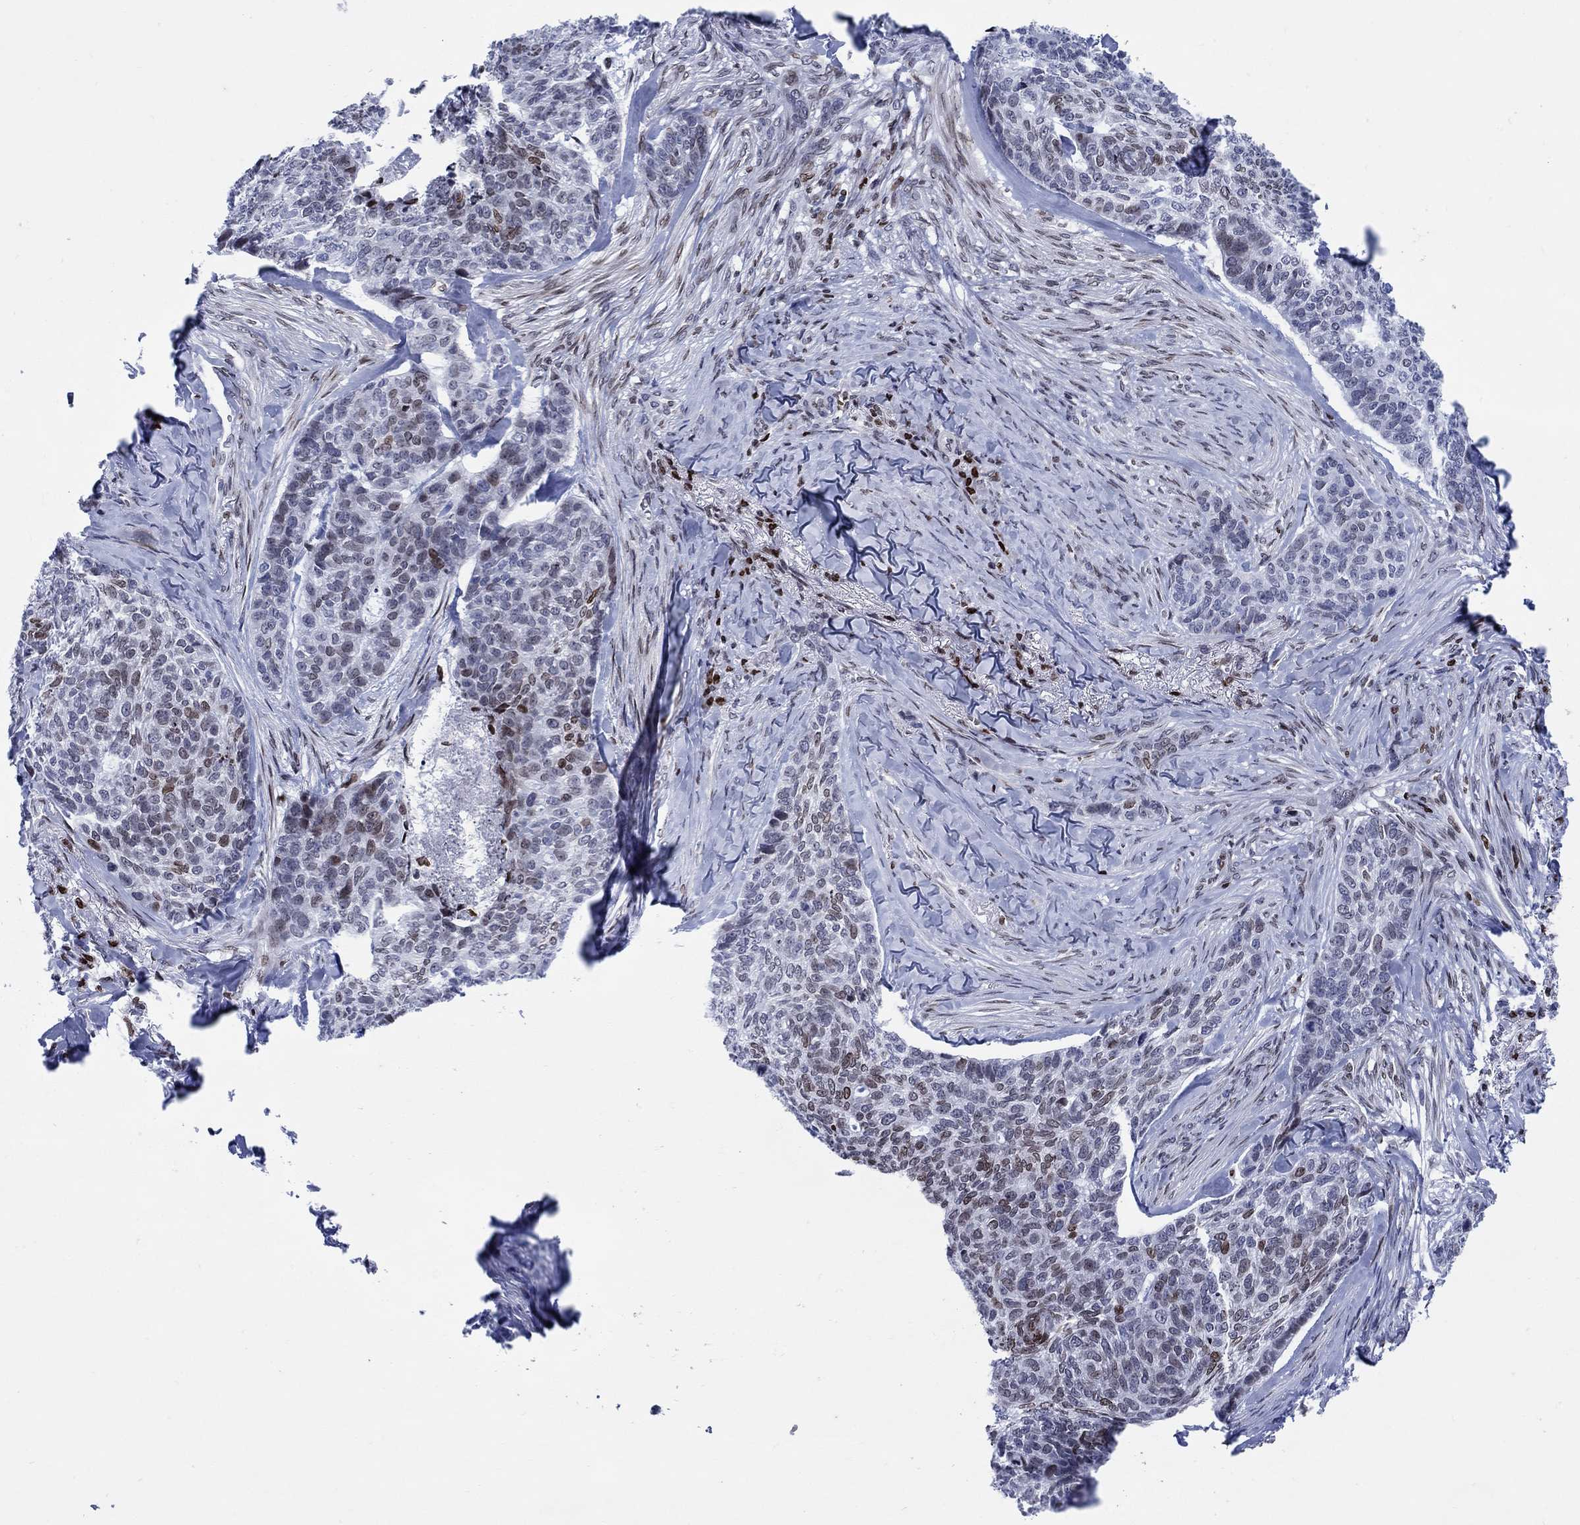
{"staining": {"intensity": "moderate", "quantity": "<25%", "location": "nuclear"}, "tissue": "skin cancer", "cell_type": "Tumor cells", "image_type": "cancer", "snomed": [{"axis": "morphology", "description": "Basal cell carcinoma"}, {"axis": "topography", "description": "Skin"}], "caption": "This micrograph exhibits immunohistochemistry staining of skin basal cell carcinoma, with low moderate nuclear positivity in approximately <25% of tumor cells.", "gene": "HMGA1", "patient": {"sex": "female", "age": 69}}